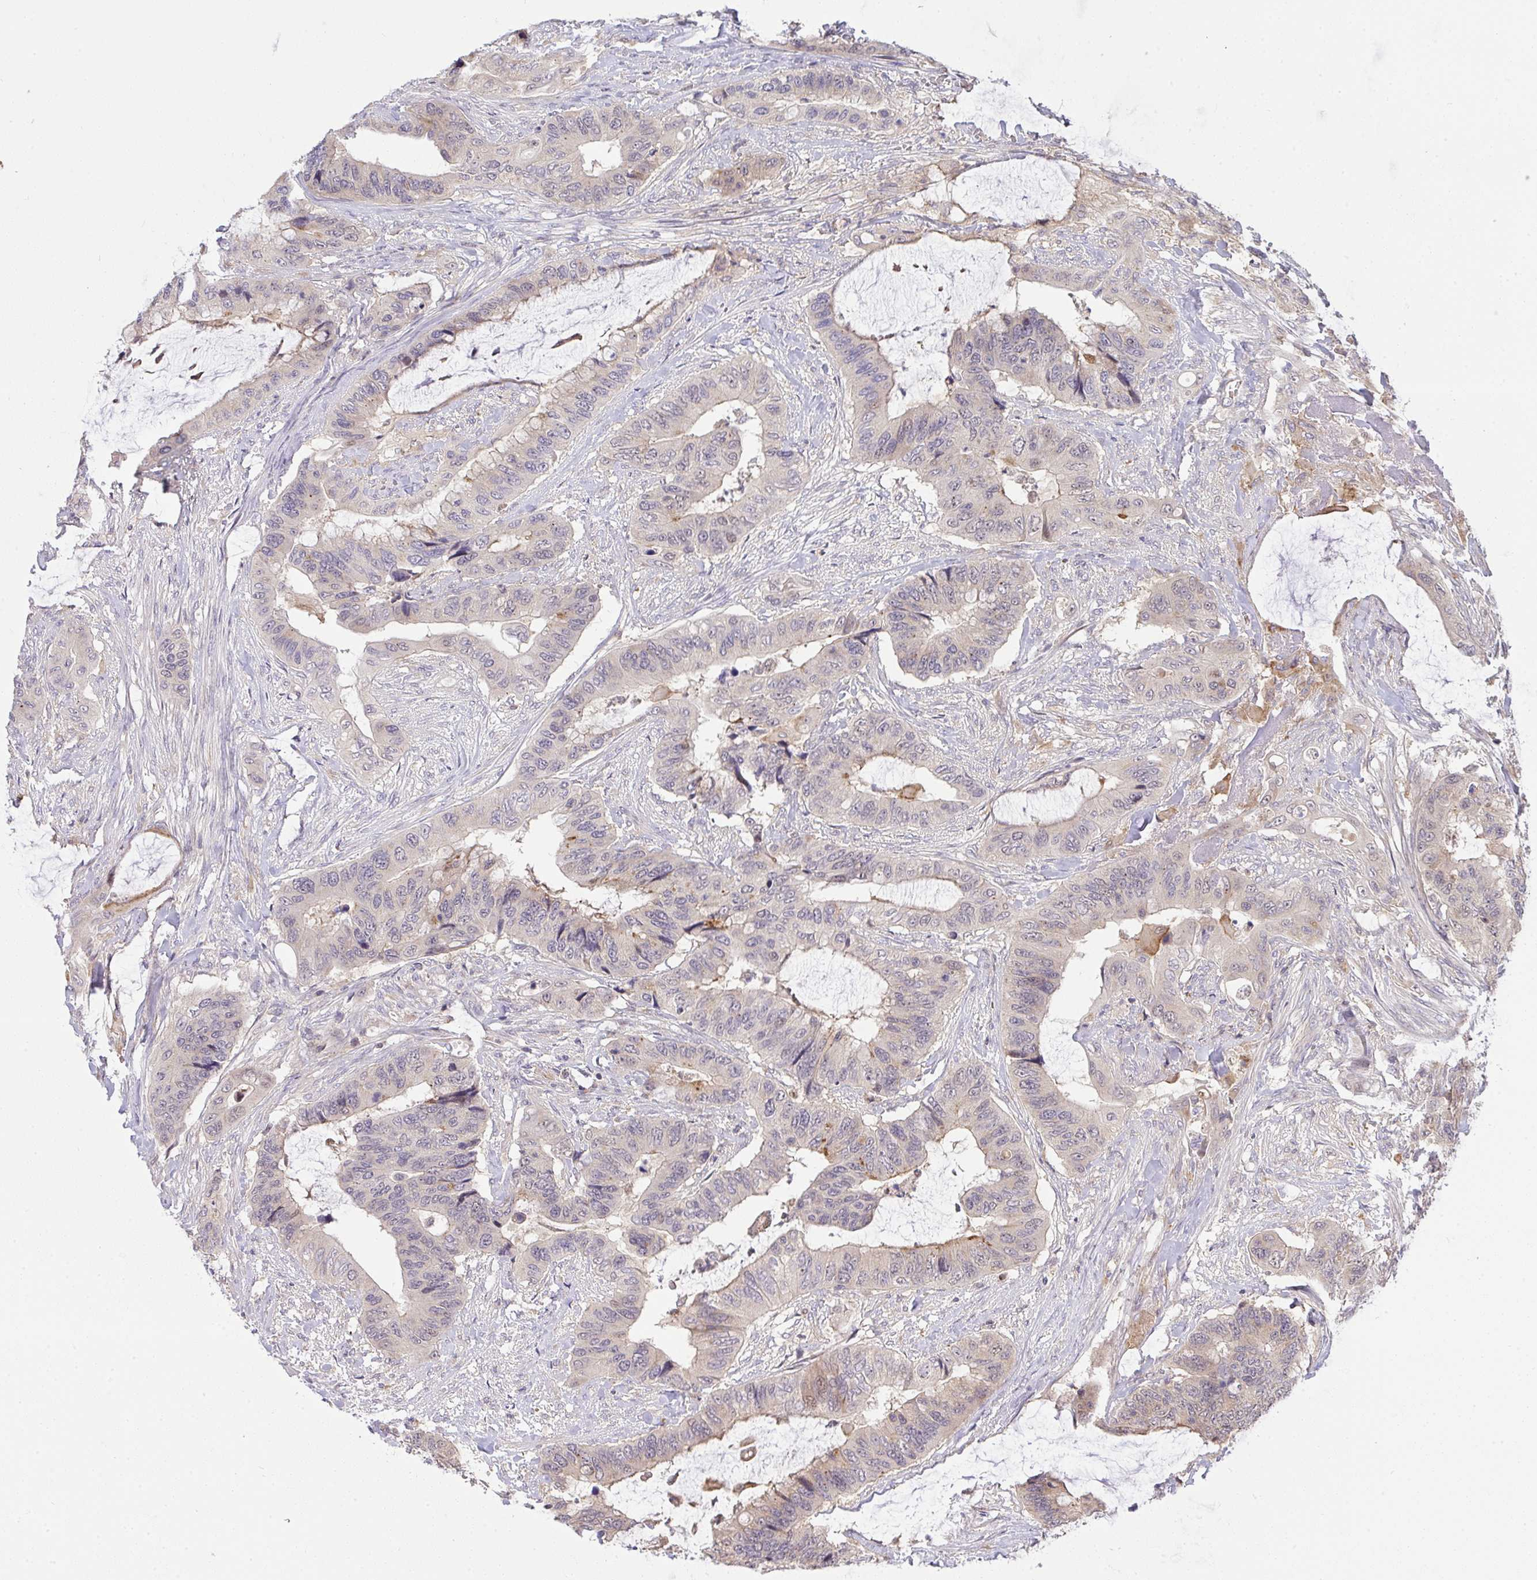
{"staining": {"intensity": "weak", "quantity": "<25%", "location": "cytoplasmic/membranous"}, "tissue": "colorectal cancer", "cell_type": "Tumor cells", "image_type": "cancer", "snomed": [{"axis": "morphology", "description": "Adenocarcinoma, NOS"}, {"axis": "topography", "description": "Rectum"}], "caption": "There is no significant expression in tumor cells of adenocarcinoma (colorectal).", "gene": "SLC9A6", "patient": {"sex": "female", "age": 59}}